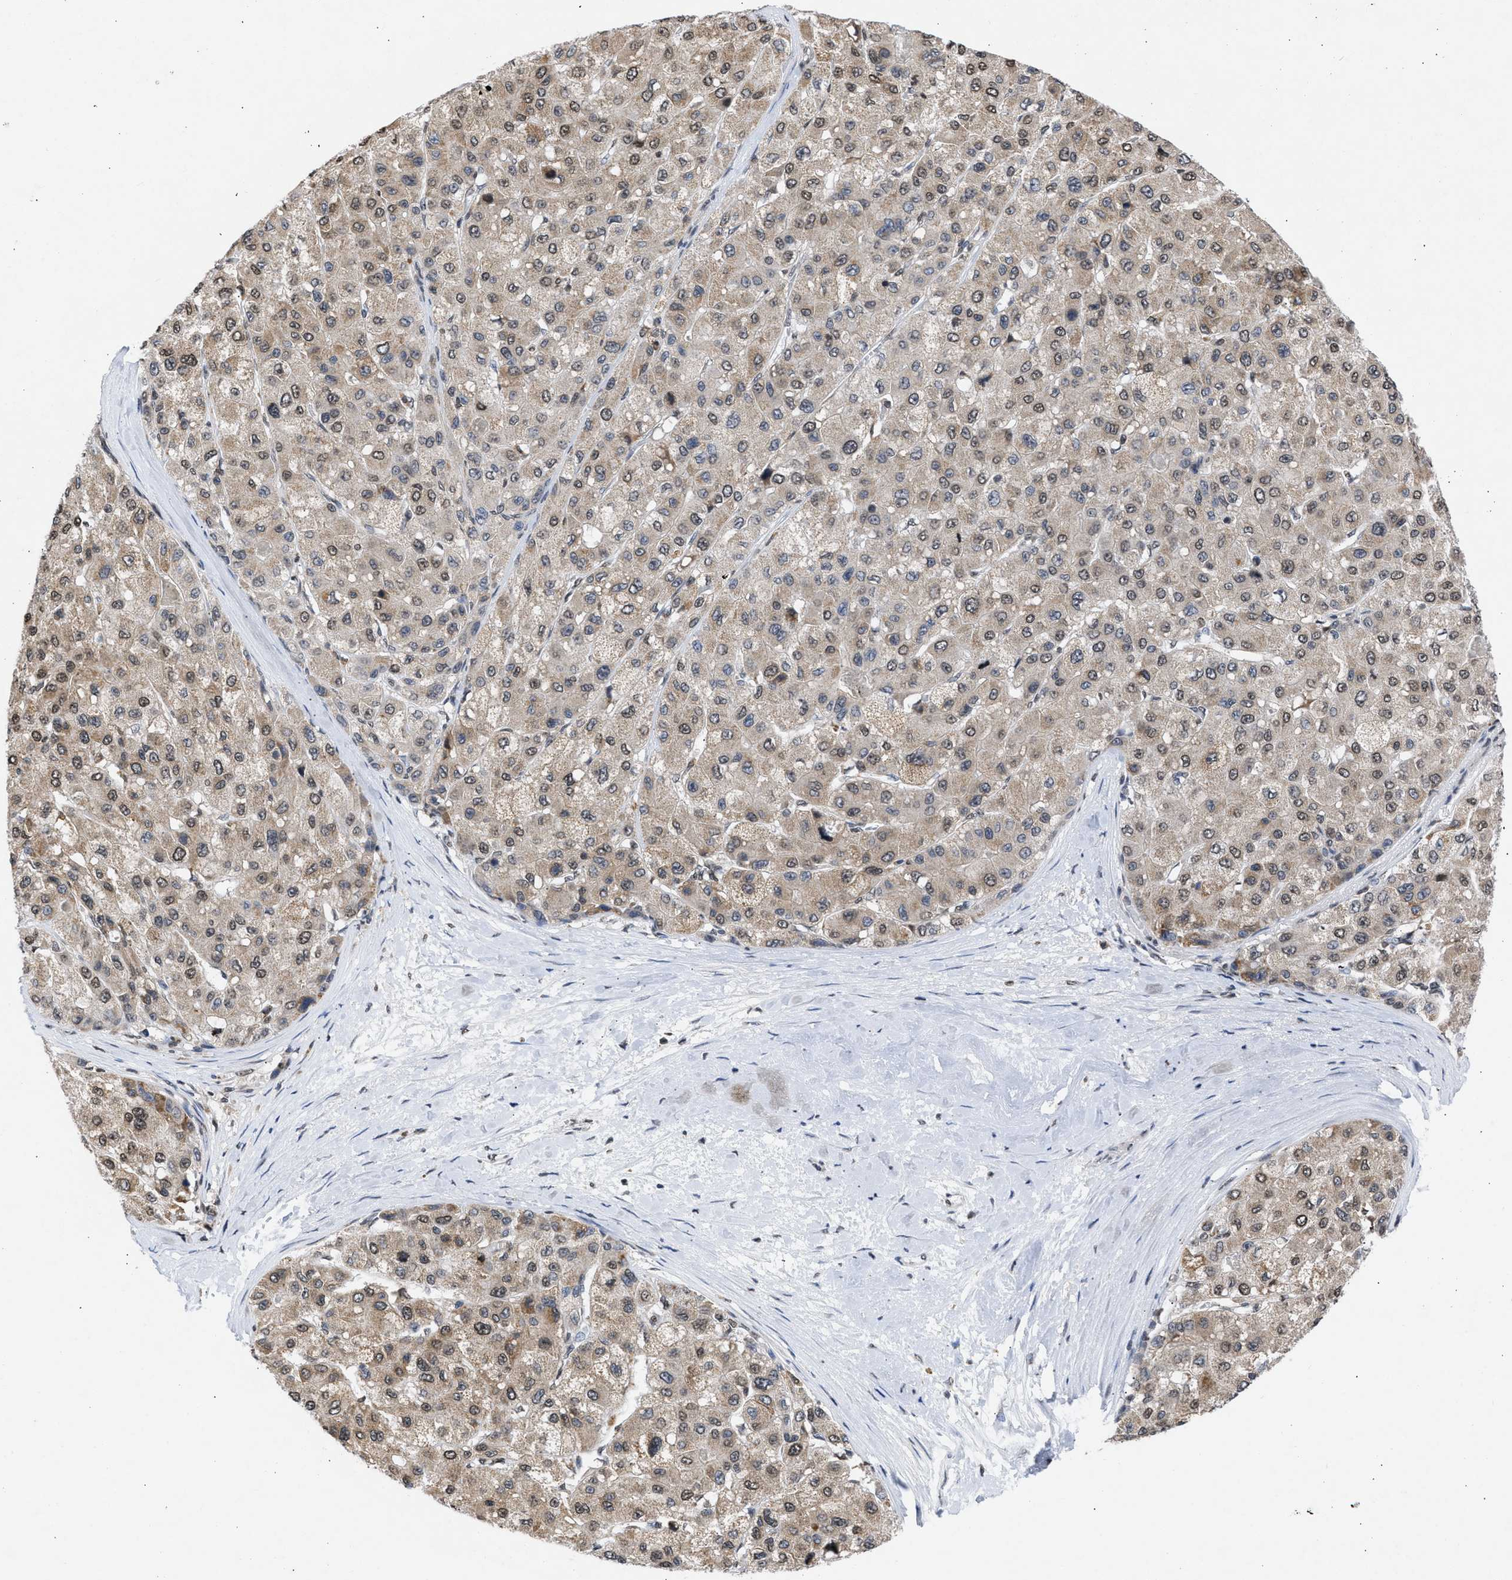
{"staining": {"intensity": "weak", "quantity": ">75%", "location": "cytoplasmic/membranous,nuclear"}, "tissue": "liver cancer", "cell_type": "Tumor cells", "image_type": "cancer", "snomed": [{"axis": "morphology", "description": "Carcinoma, Hepatocellular, NOS"}, {"axis": "topography", "description": "Liver"}], "caption": "The immunohistochemical stain highlights weak cytoplasmic/membranous and nuclear positivity in tumor cells of liver hepatocellular carcinoma tissue.", "gene": "NUP35", "patient": {"sex": "male", "age": 80}}